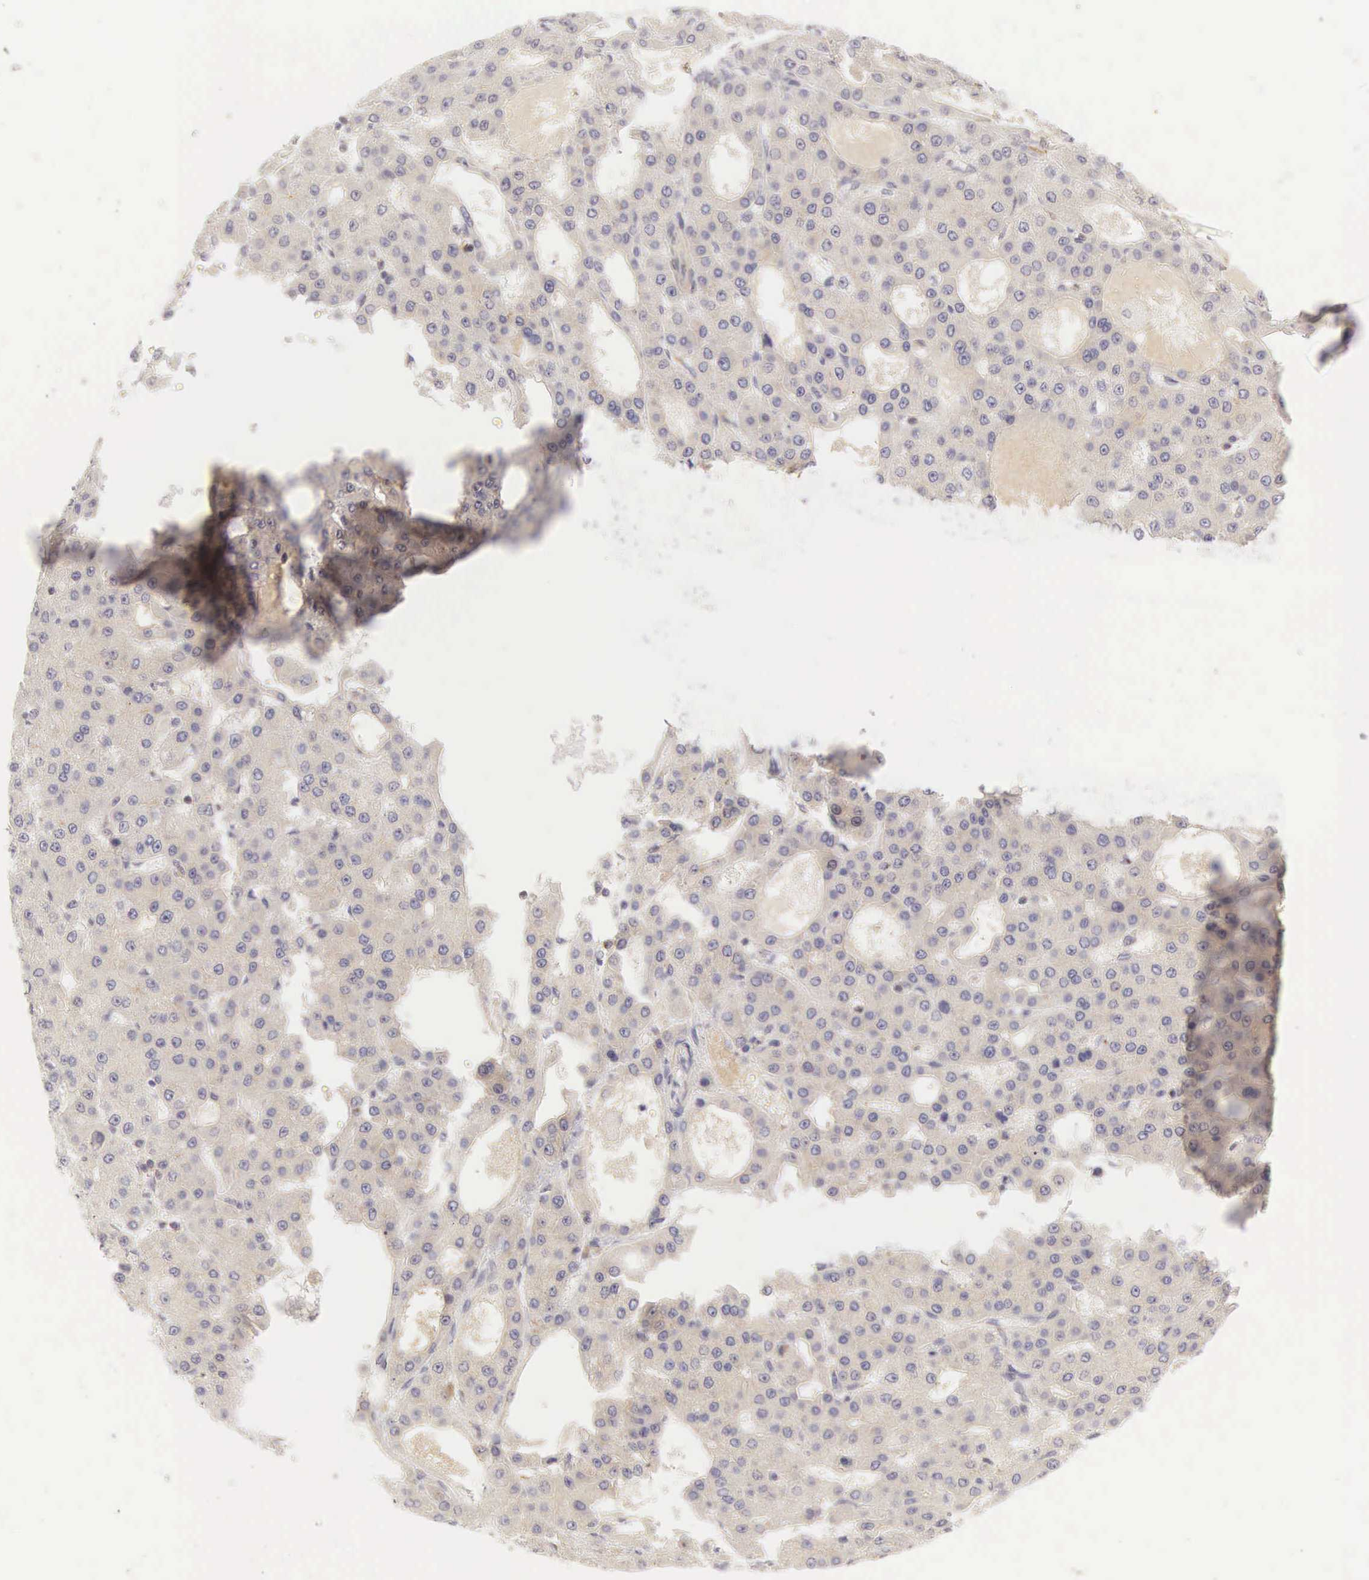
{"staining": {"intensity": "negative", "quantity": "none", "location": "none"}, "tissue": "liver cancer", "cell_type": "Tumor cells", "image_type": "cancer", "snomed": [{"axis": "morphology", "description": "Carcinoma, Hepatocellular, NOS"}, {"axis": "topography", "description": "Liver"}], "caption": "Photomicrograph shows no significant protein expression in tumor cells of liver cancer (hepatocellular carcinoma).", "gene": "CD1A", "patient": {"sex": "male", "age": 47}}